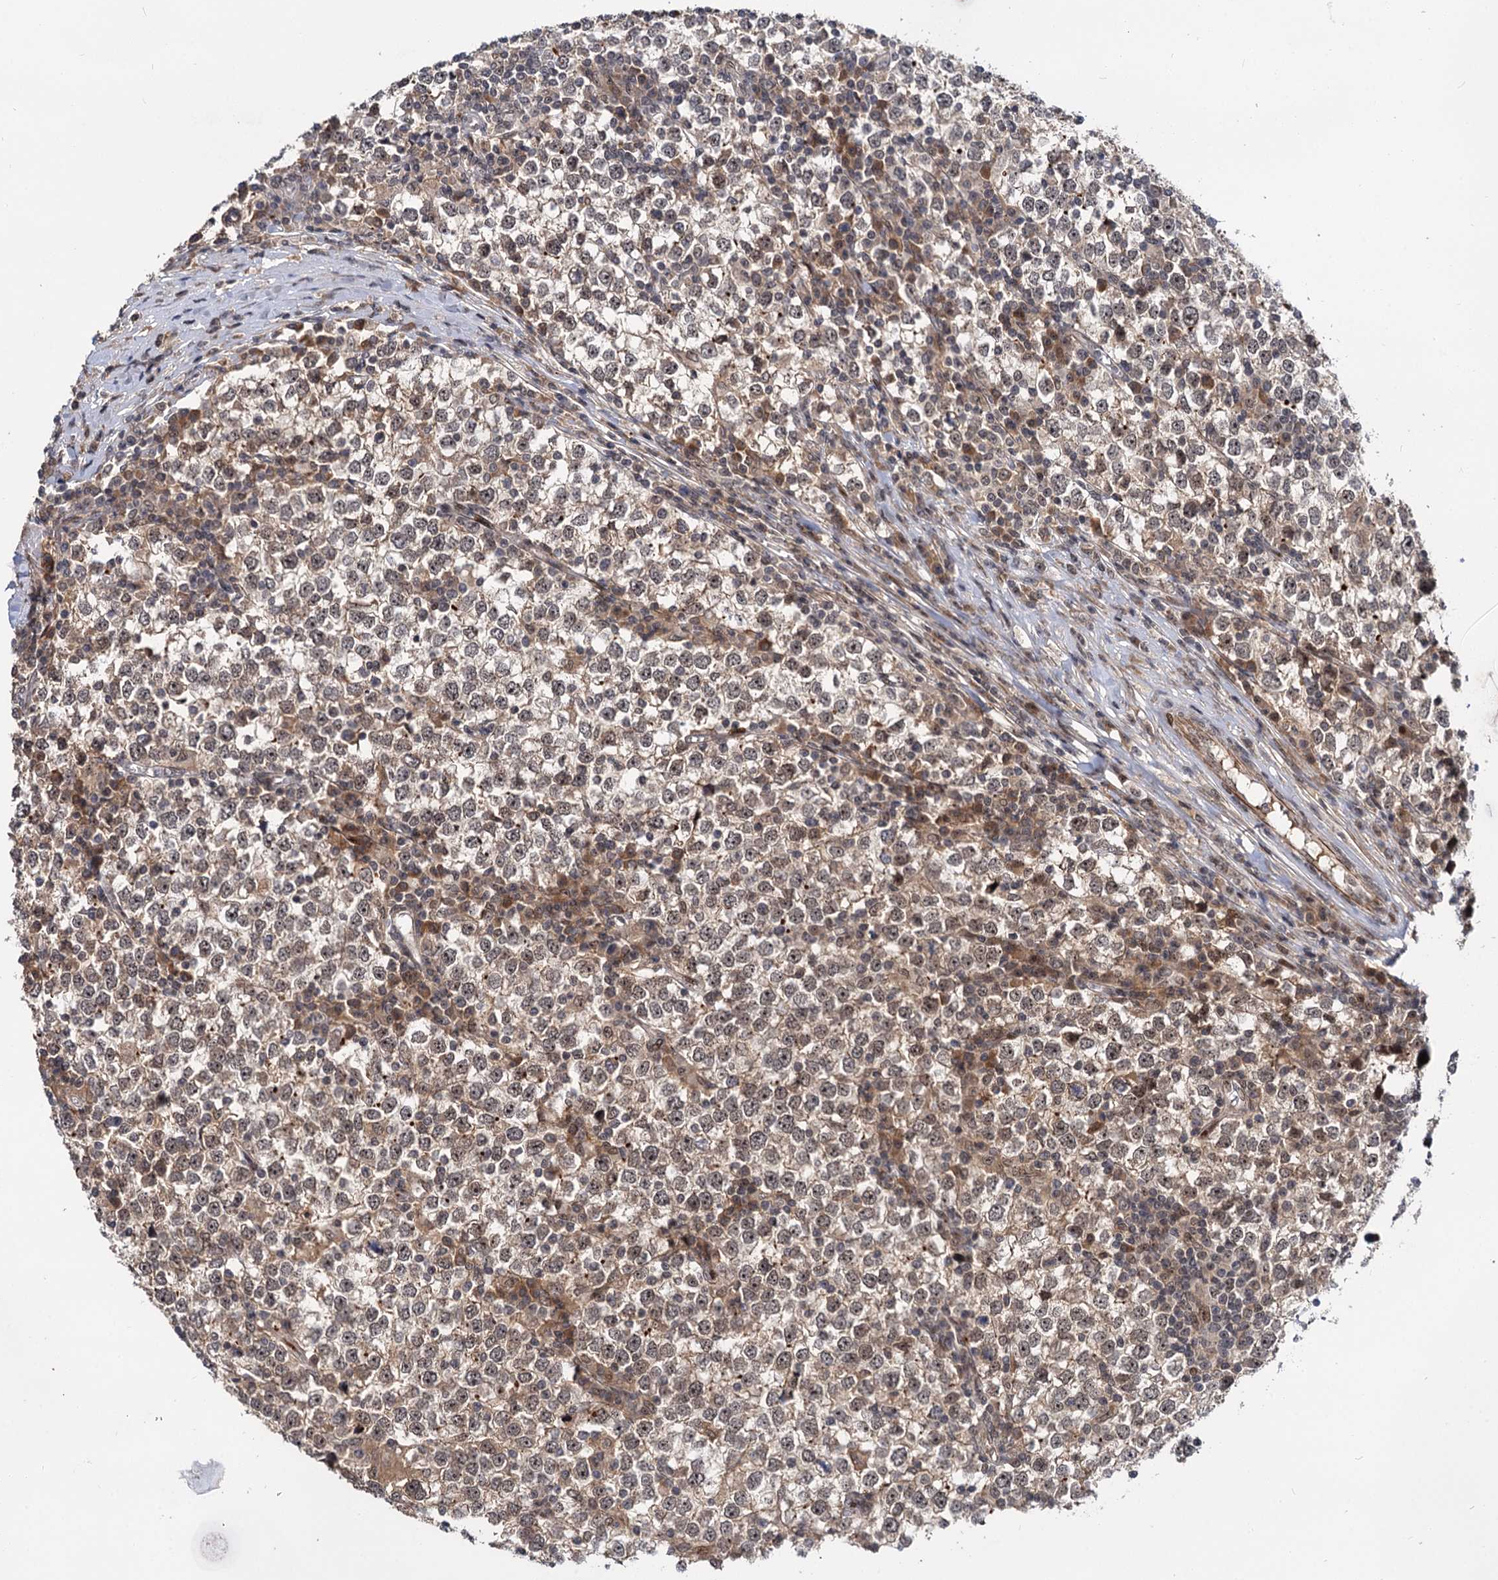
{"staining": {"intensity": "weak", "quantity": ">75%", "location": "nuclear"}, "tissue": "testis cancer", "cell_type": "Tumor cells", "image_type": "cancer", "snomed": [{"axis": "morphology", "description": "Seminoma, NOS"}, {"axis": "topography", "description": "Testis"}], "caption": "A micrograph of seminoma (testis) stained for a protein demonstrates weak nuclear brown staining in tumor cells.", "gene": "MBD6", "patient": {"sex": "male", "age": 65}}